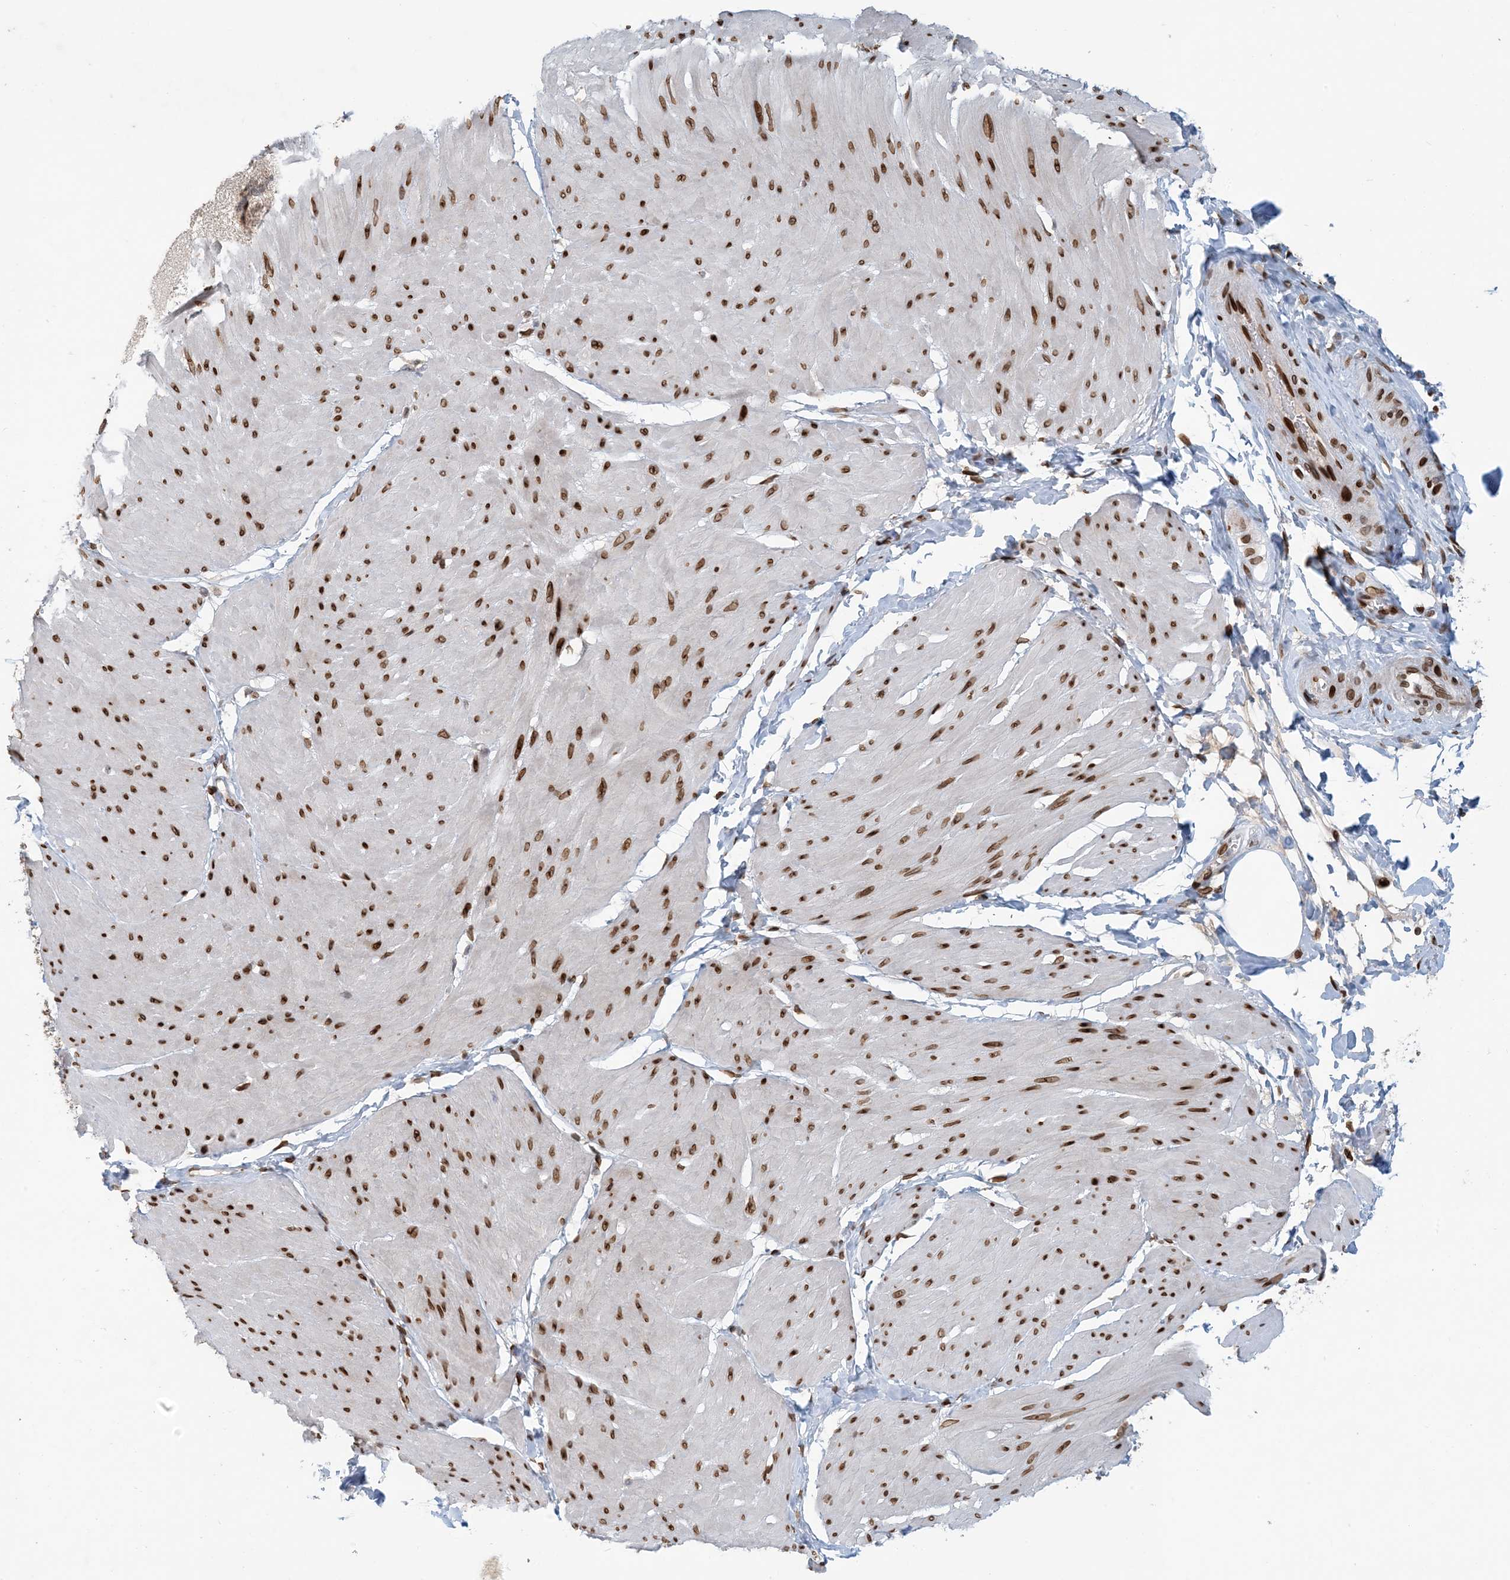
{"staining": {"intensity": "strong", "quantity": ">75%", "location": "cytoplasmic/membranous,nuclear"}, "tissue": "smooth muscle", "cell_type": "Smooth muscle cells", "image_type": "normal", "snomed": [{"axis": "morphology", "description": "Urothelial carcinoma, High grade"}, {"axis": "topography", "description": "Urinary bladder"}], "caption": "Human smooth muscle stained for a protein (brown) displays strong cytoplasmic/membranous,nuclear positive expression in about >75% of smooth muscle cells.", "gene": "SLC35A2", "patient": {"sex": "male", "age": 46}}